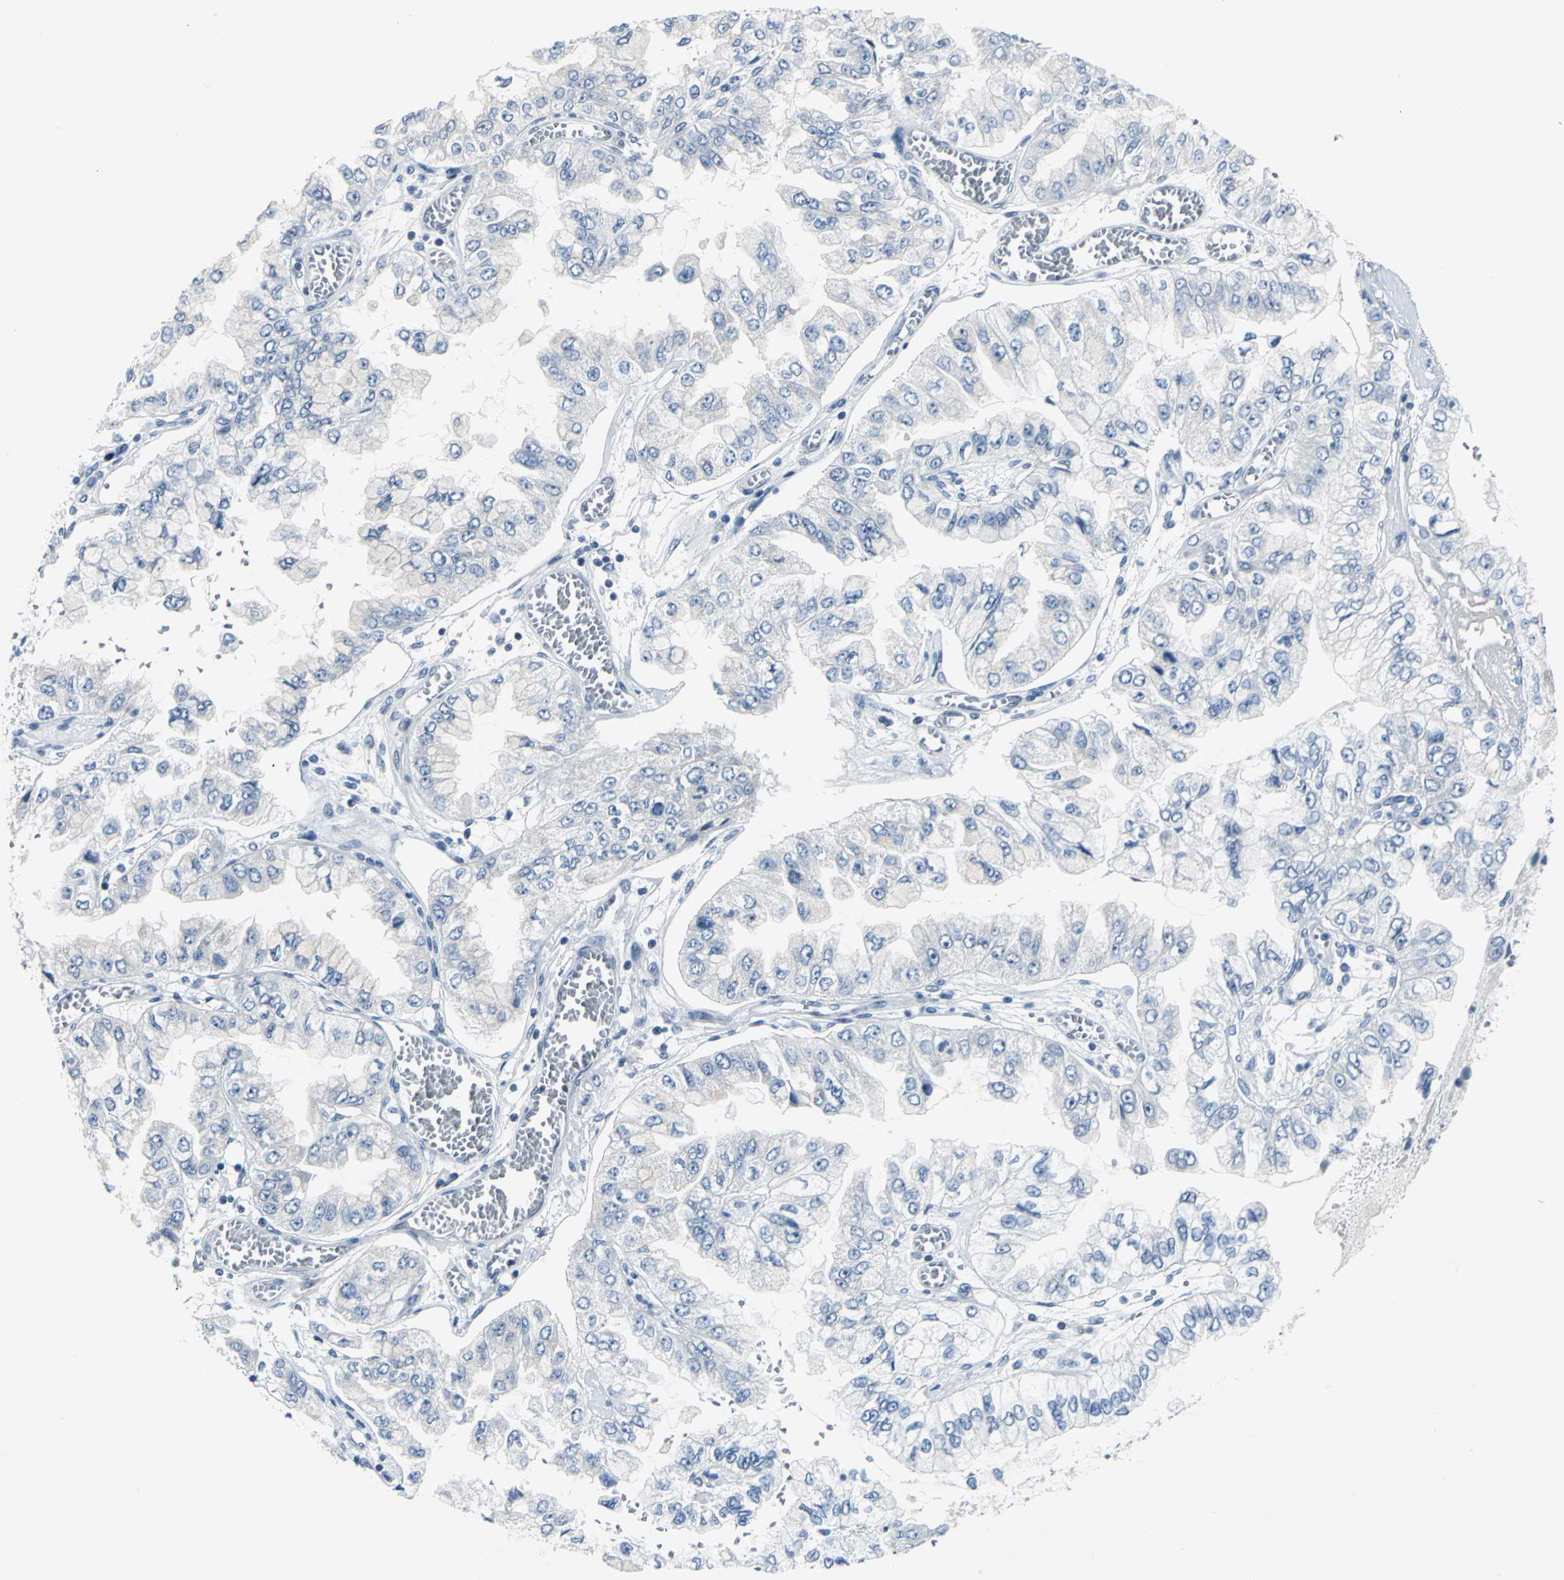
{"staining": {"intensity": "negative", "quantity": "none", "location": "none"}, "tissue": "liver cancer", "cell_type": "Tumor cells", "image_type": "cancer", "snomed": [{"axis": "morphology", "description": "Cholangiocarcinoma"}, {"axis": "topography", "description": "Liver"}], "caption": "DAB immunohistochemical staining of human liver cholangiocarcinoma reveals no significant positivity in tumor cells.", "gene": "ZNF415", "patient": {"sex": "female", "age": 79}}